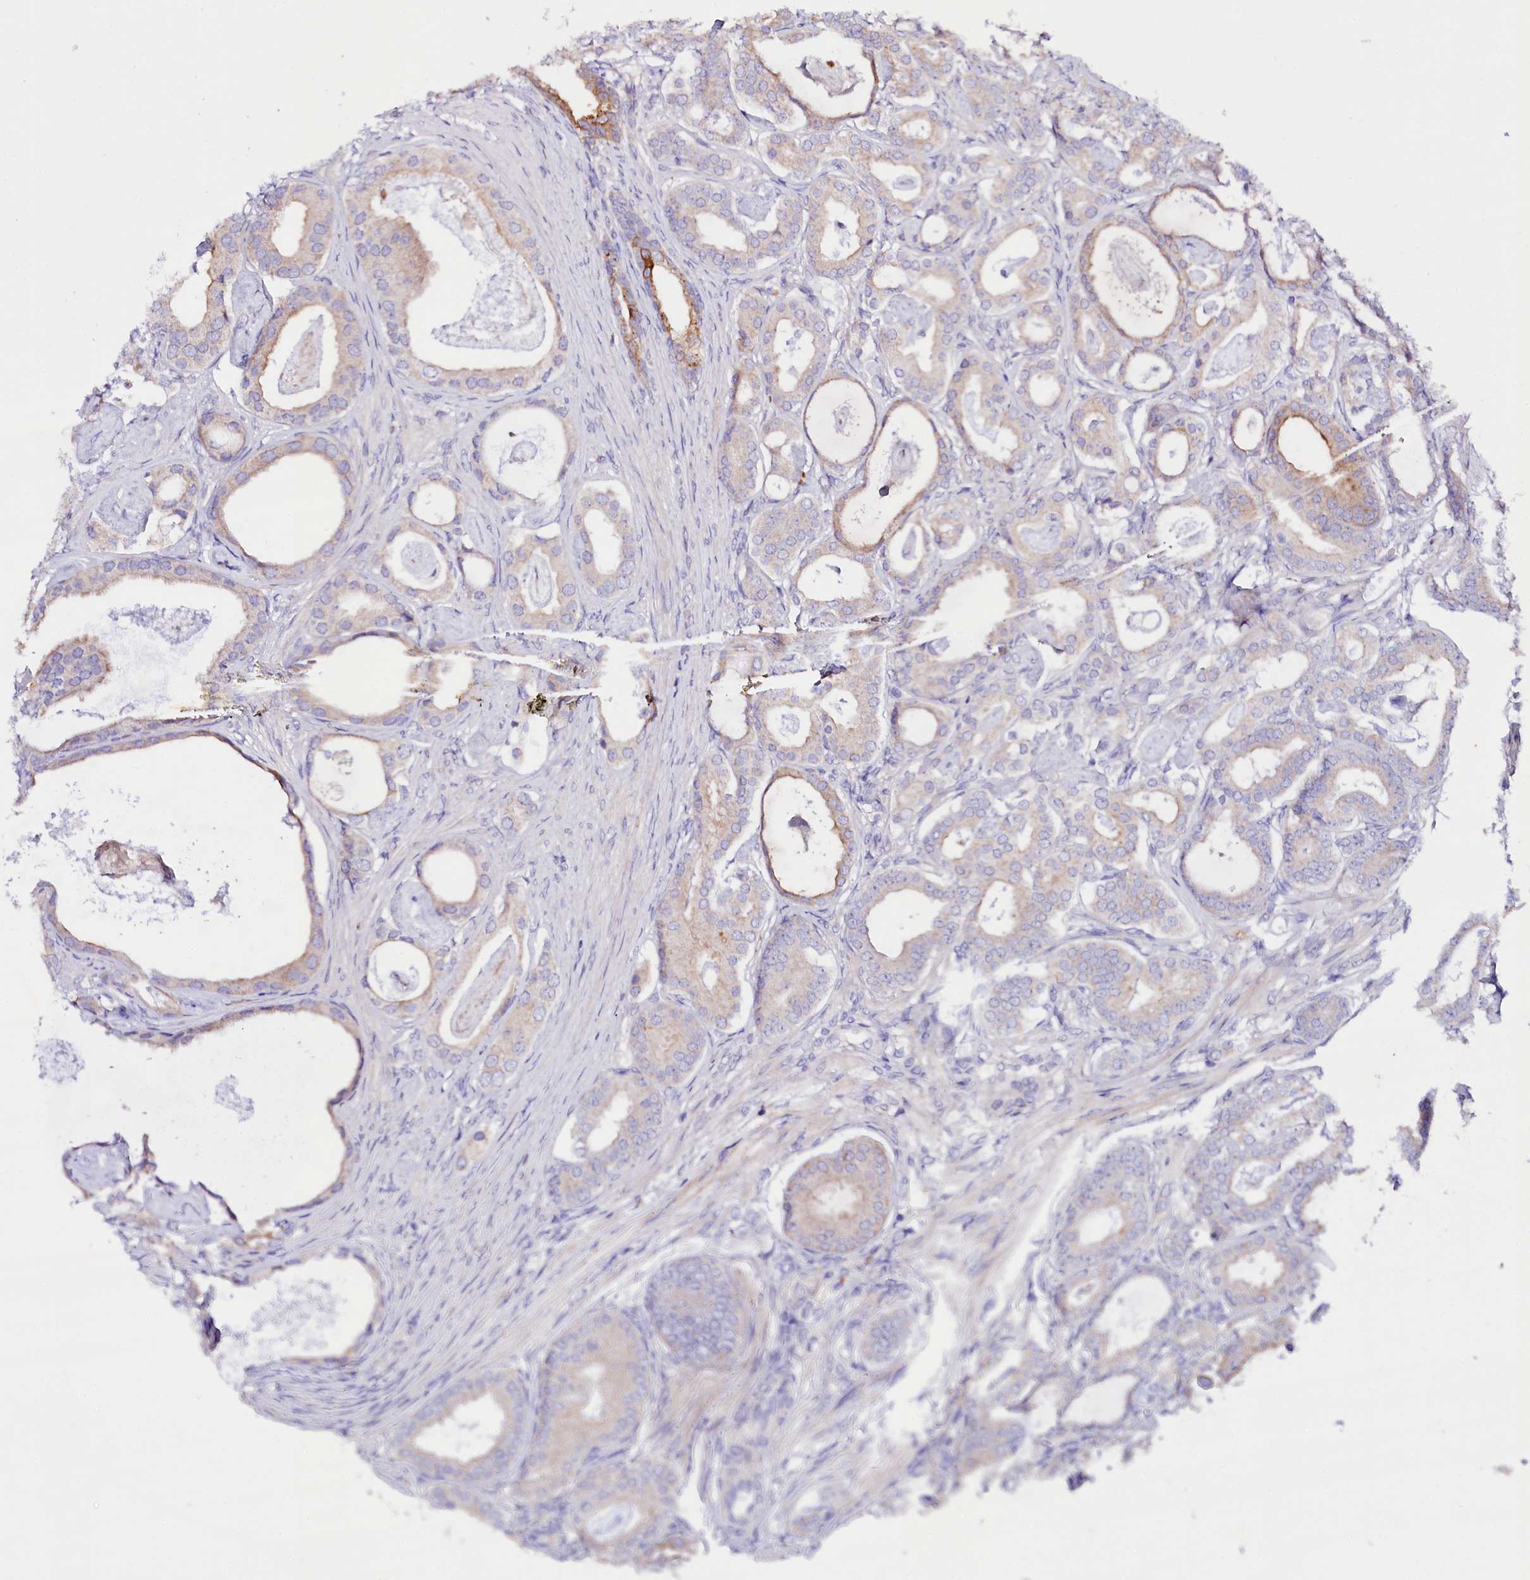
{"staining": {"intensity": "moderate", "quantity": "<25%", "location": "cytoplasmic/membranous"}, "tissue": "prostate cancer", "cell_type": "Tumor cells", "image_type": "cancer", "snomed": [{"axis": "morphology", "description": "Adenocarcinoma, Low grade"}, {"axis": "topography", "description": "Prostate"}], "caption": "This histopathology image reveals immunohistochemistry staining of human prostate cancer (adenocarcinoma (low-grade)), with low moderate cytoplasmic/membranous positivity in about <25% of tumor cells.", "gene": "ZNF45", "patient": {"sex": "male", "age": 71}}